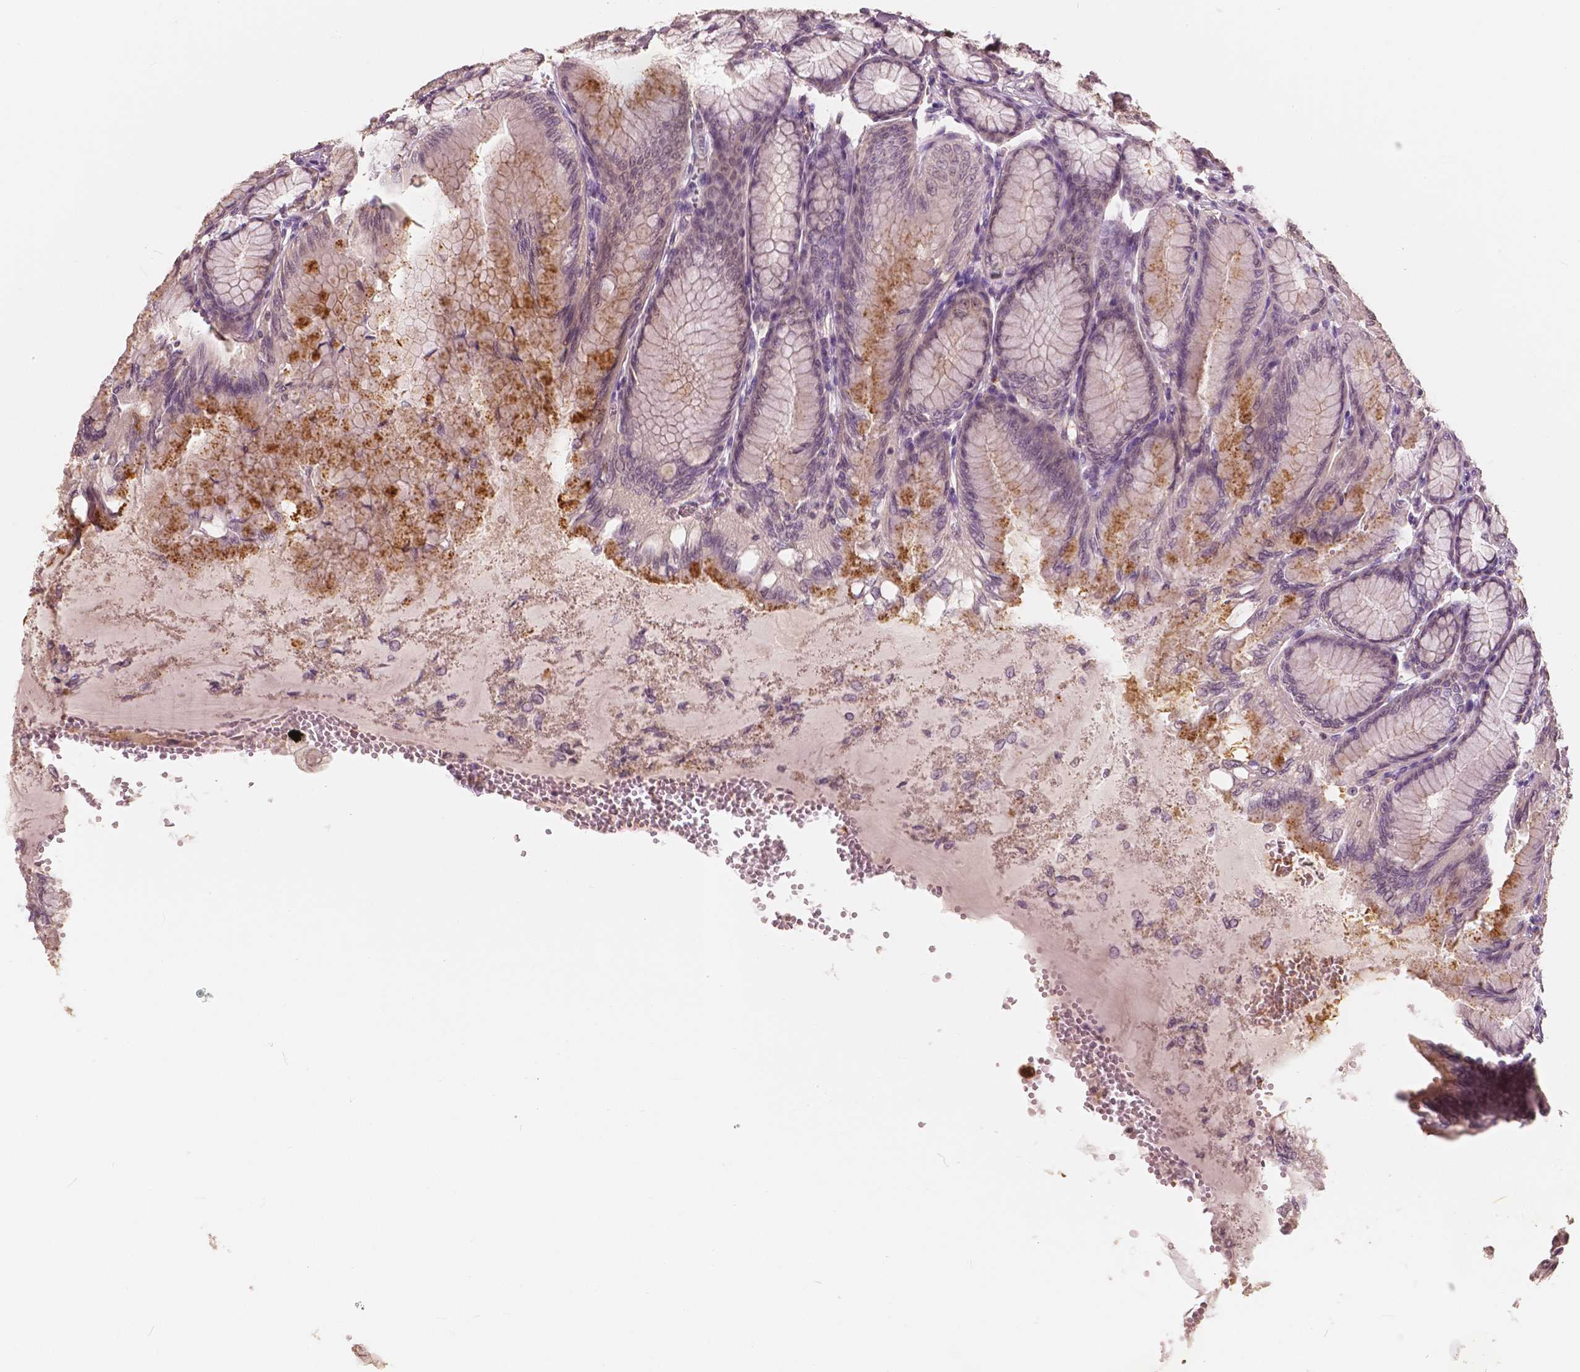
{"staining": {"intensity": "weak", "quantity": ">75%", "location": "cytoplasmic/membranous"}, "tissue": "stomach", "cell_type": "Glandular cells", "image_type": "normal", "snomed": [{"axis": "morphology", "description": "Normal tissue, NOS"}, {"axis": "topography", "description": "Stomach"}, {"axis": "topography", "description": "Stomach, lower"}], "caption": "Glandular cells reveal low levels of weak cytoplasmic/membranous positivity in approximately >75% of cells in benign human stomach. The protein of interest is stained brown, and the nuclei are stained in blue (DAB IHC with brightfield microscopy, high magnification).", "gene": "SAT2", "patient": {"sex": "male", "age": 76}}